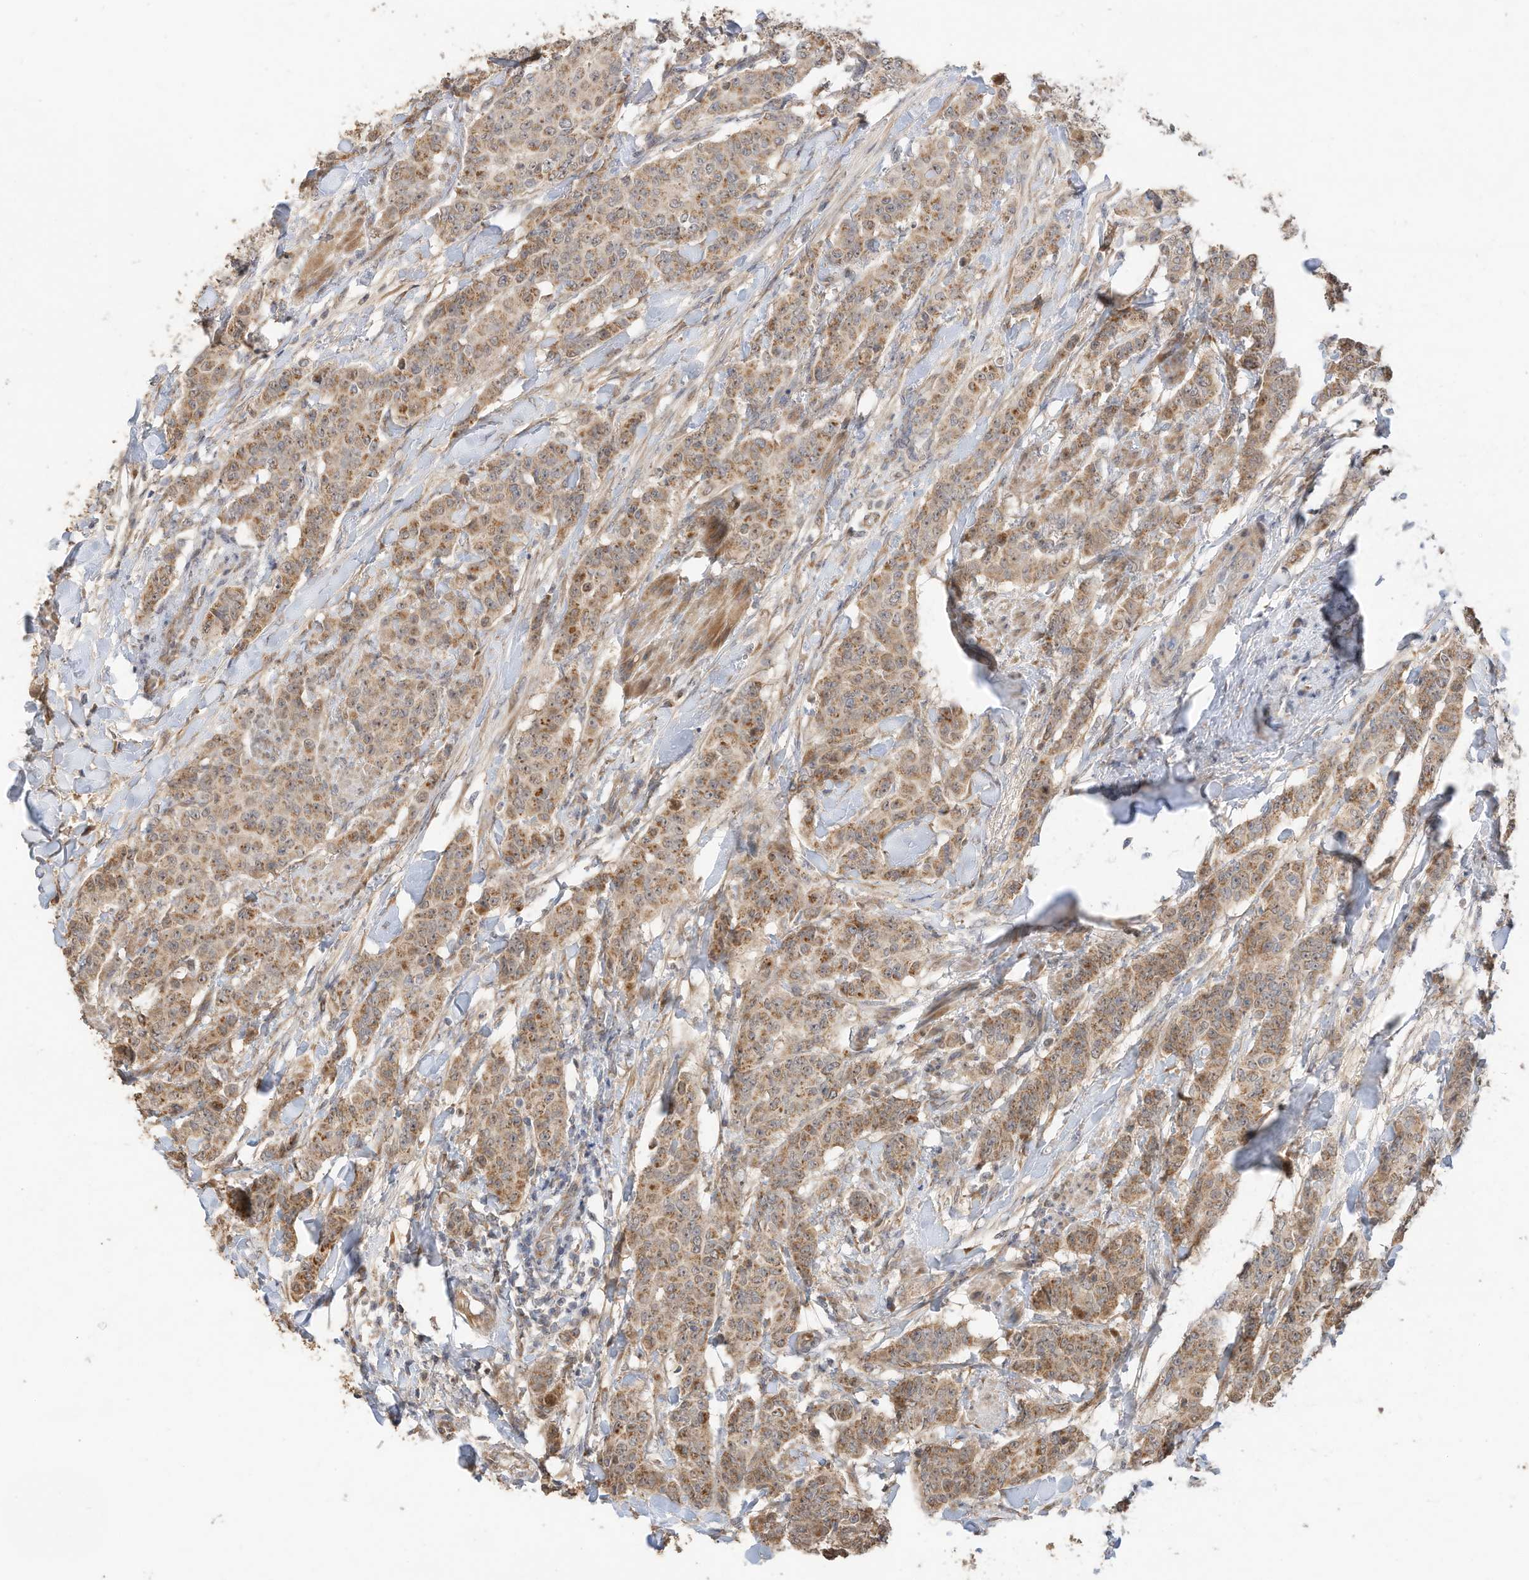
{"staining": {"intensity": "moderate", "quantity": ">75%", "location": "cytoplasmic/membranous"}, "tissue": "breast cancer", "cell_type": "Tumor cells", "image_type": "cancer", "snomed": [{"axis": "morphology", "description": "Duct carcinoma"}, {"axis": "topography", "description": "Breast"}], "caption": "Protein analysis of breast cancer tissue reveals moderate cytoplasmic/membranous expression in approximately >75% of tumor cells. Nuclei are stained in blue.", "gene": "CAGE1", "patient": {"sex": "female", "age": 40}}